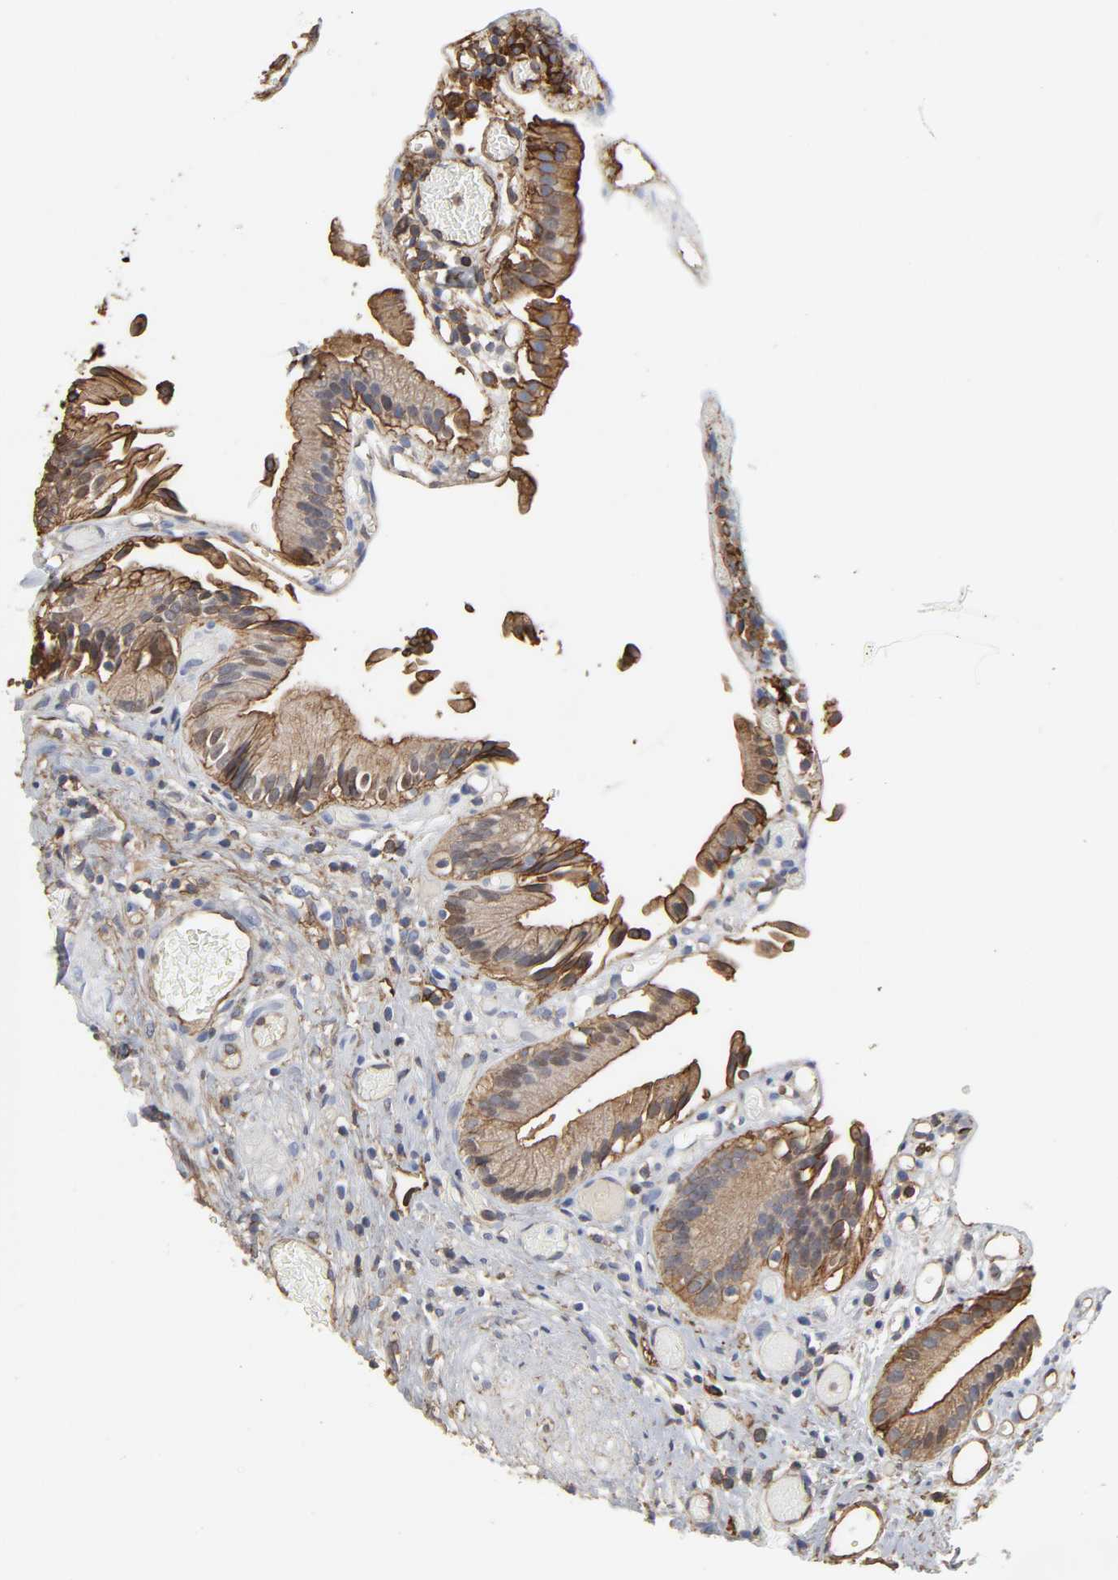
{"staining": {"intensity": "strong", "quantity": ">75%", "location": "cytoplasmic/membranous"}, "tissue": "gallbladder", "cell_type": "Glandular cells", "image_type": "normal", "snomed": [{"axis": "morphology", "description": "Normal tissue, NOS"}, {"axis": "topography", "description": "Gallbladder"}], "caption": "This is a histology image of immunohistochemistry staining of benign gallbladder, which shows strong positivity in the cytoplasmic/membranous of glandular cells.", "gene": "ANXA2", "patient": {"sex": "male", "age": 65}}